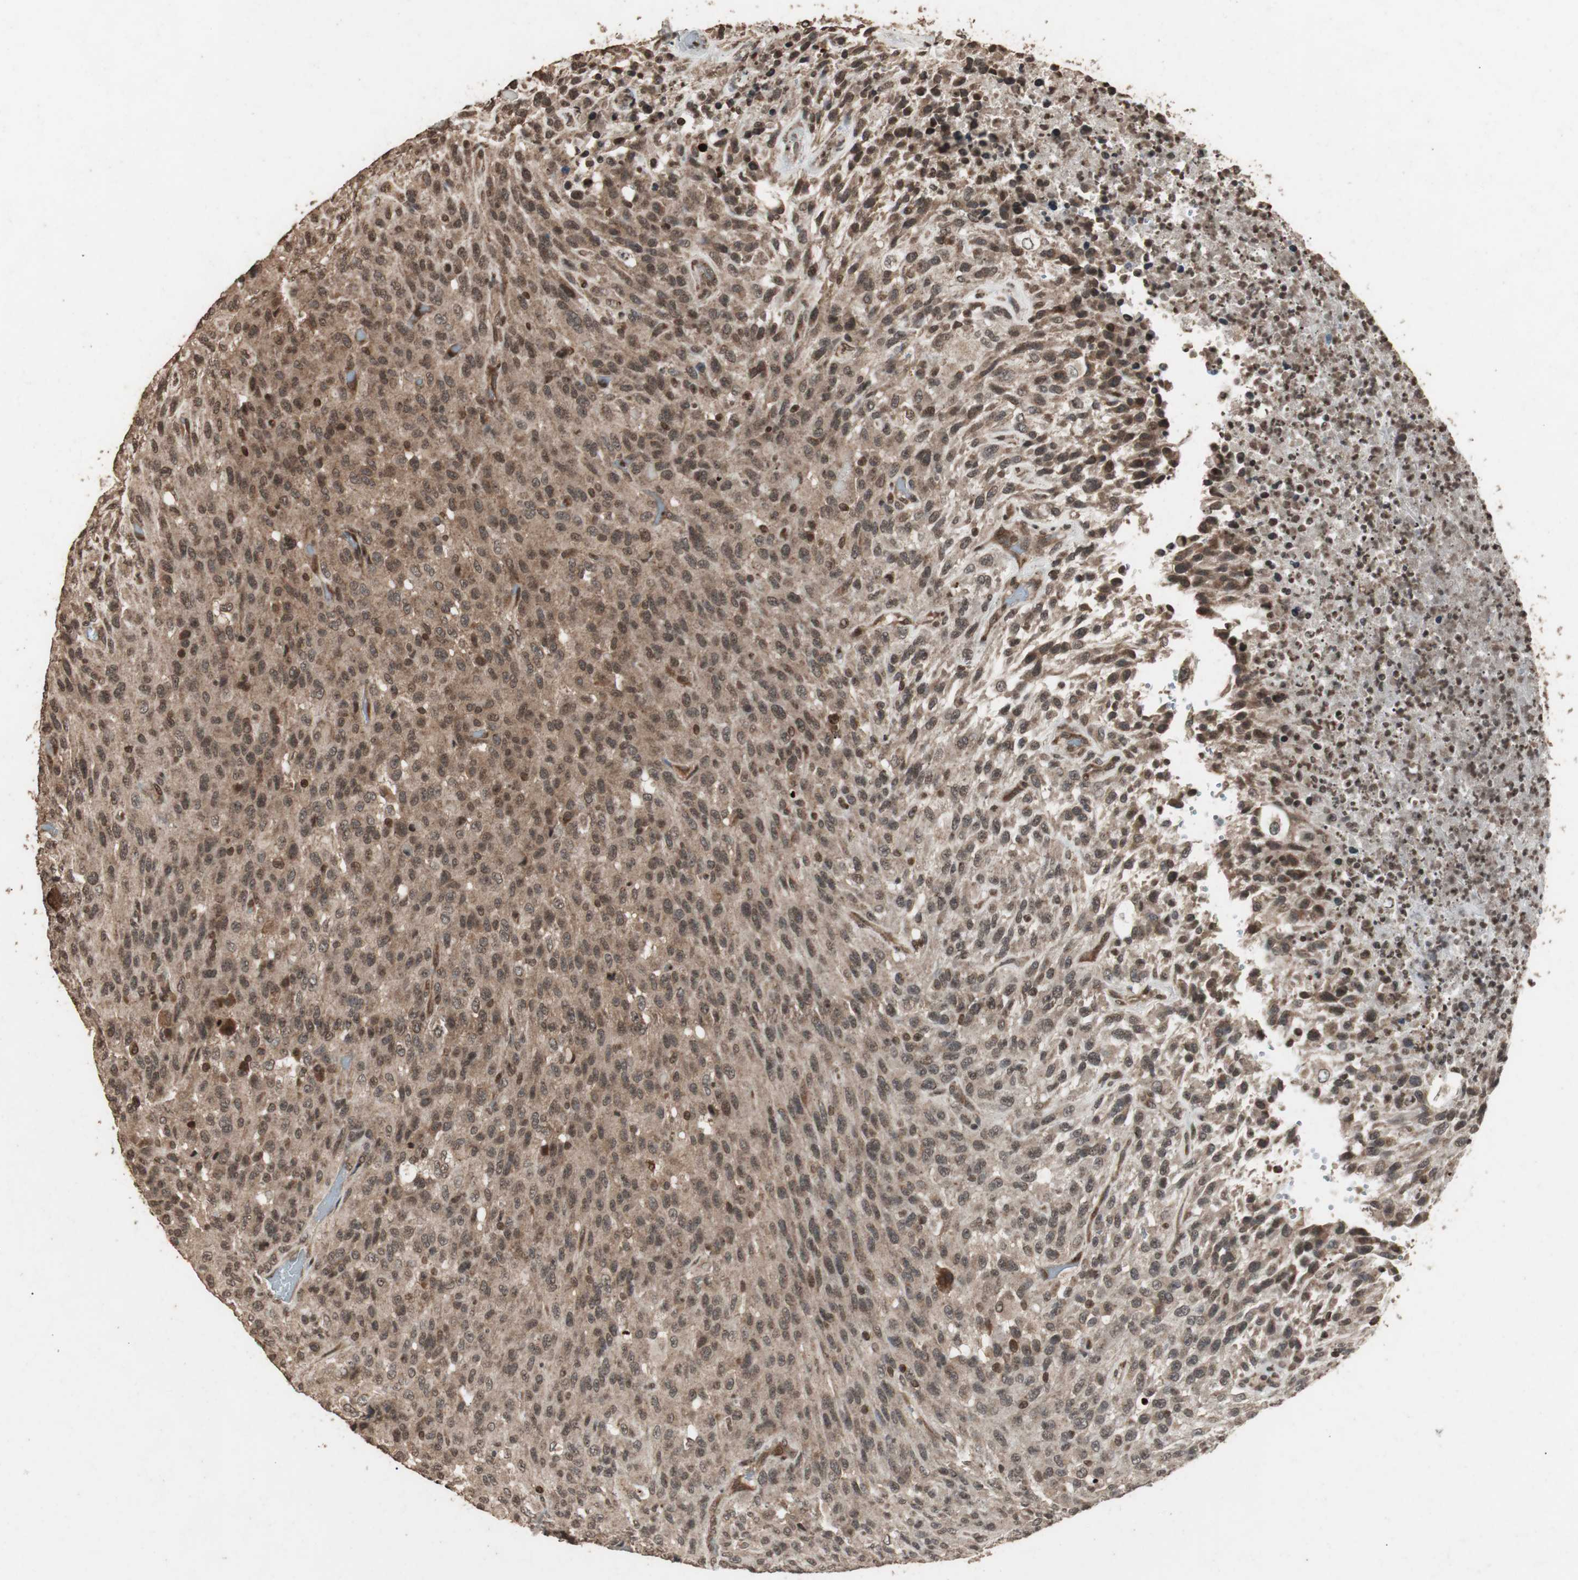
{"staining": {"intensity": "moderate", "quantity": ">75%", "location": "cytoplasmic/membranous,nuclear"}, "tissue": "urothelial cancer", "cell_type": "Tumor cells", "image_type": "cancer", "snomed": [{"axis": "morphology", "description": "Urothelial carcinoma, High grade"}, {"axis": "topography", "description": "Urinary bladder"}], "caption": "Urothelial cancer tissue reveals moderate cytoplasmic/membranous and nuclear expression in approximately >75% of tumor cells, visualized by immunohistochemistry. The staining is performed using DAB (3,3'-diaminobenzidine) brown chromogen to label protein expression. The nuclei are counter-stained blue using hematoxylin.", "gene": "ZFC3H1", "patient": {"sex": "male", "age": 66}}